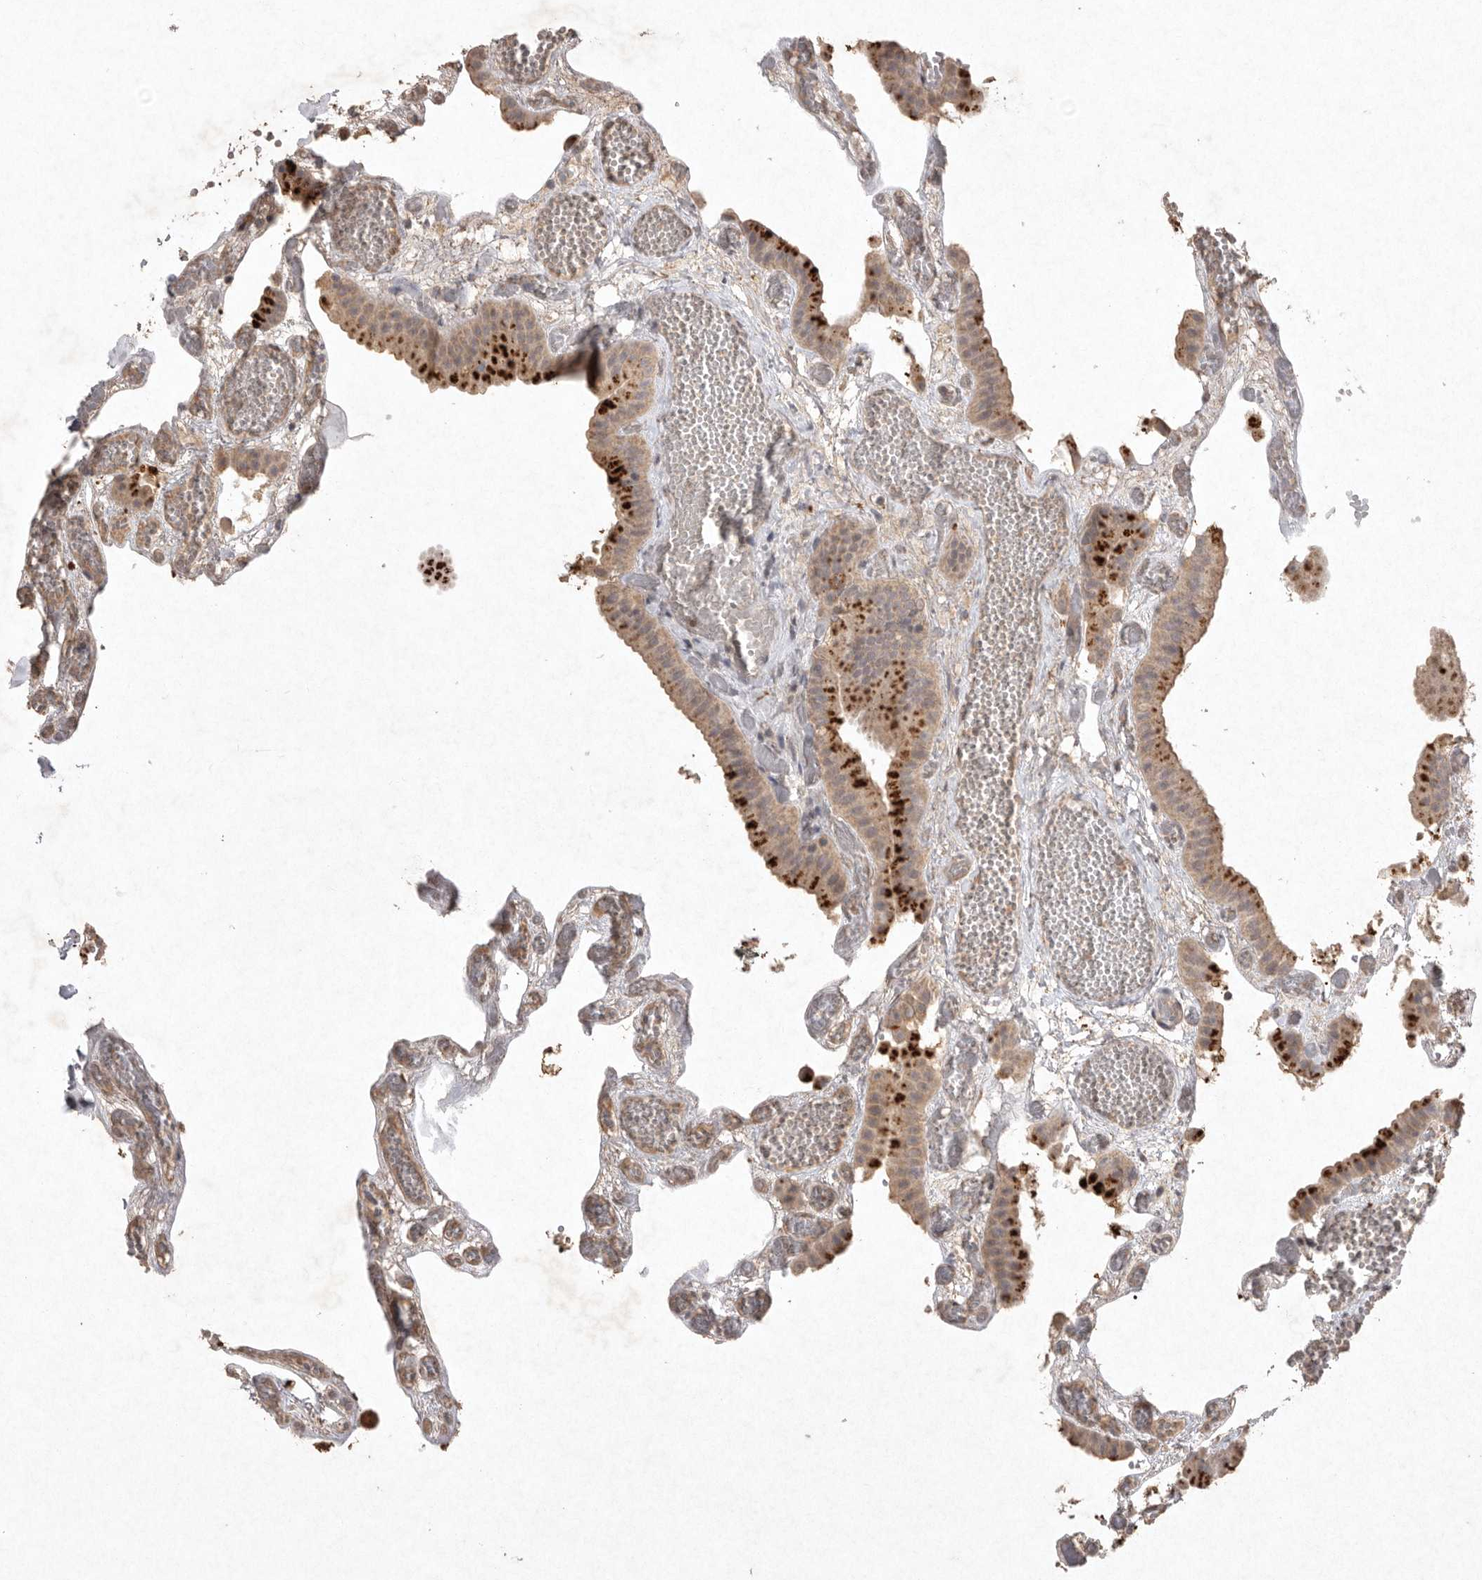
{"staining": {"intensity": "moderate", "quantity": ">75%", "location": "cytoplasmic/membranous"}, "tissue": "gallbladder", "cell_type": "Glandular cells", "image_type": "normal", "snomed": [{"axis": "morphology", "description": "Normal tissue, NOS"}, {"axis": "topography", "description": "Gallbladder"}], "caption": "About >75% of glandular cells in unremarkable human gallbladder display moderate cytoplasmic/membranous protein expression as visualized by brown immunohistochemical staining.", "gene": "APLNR", "patient": {"sex": "female", "age": 64}}